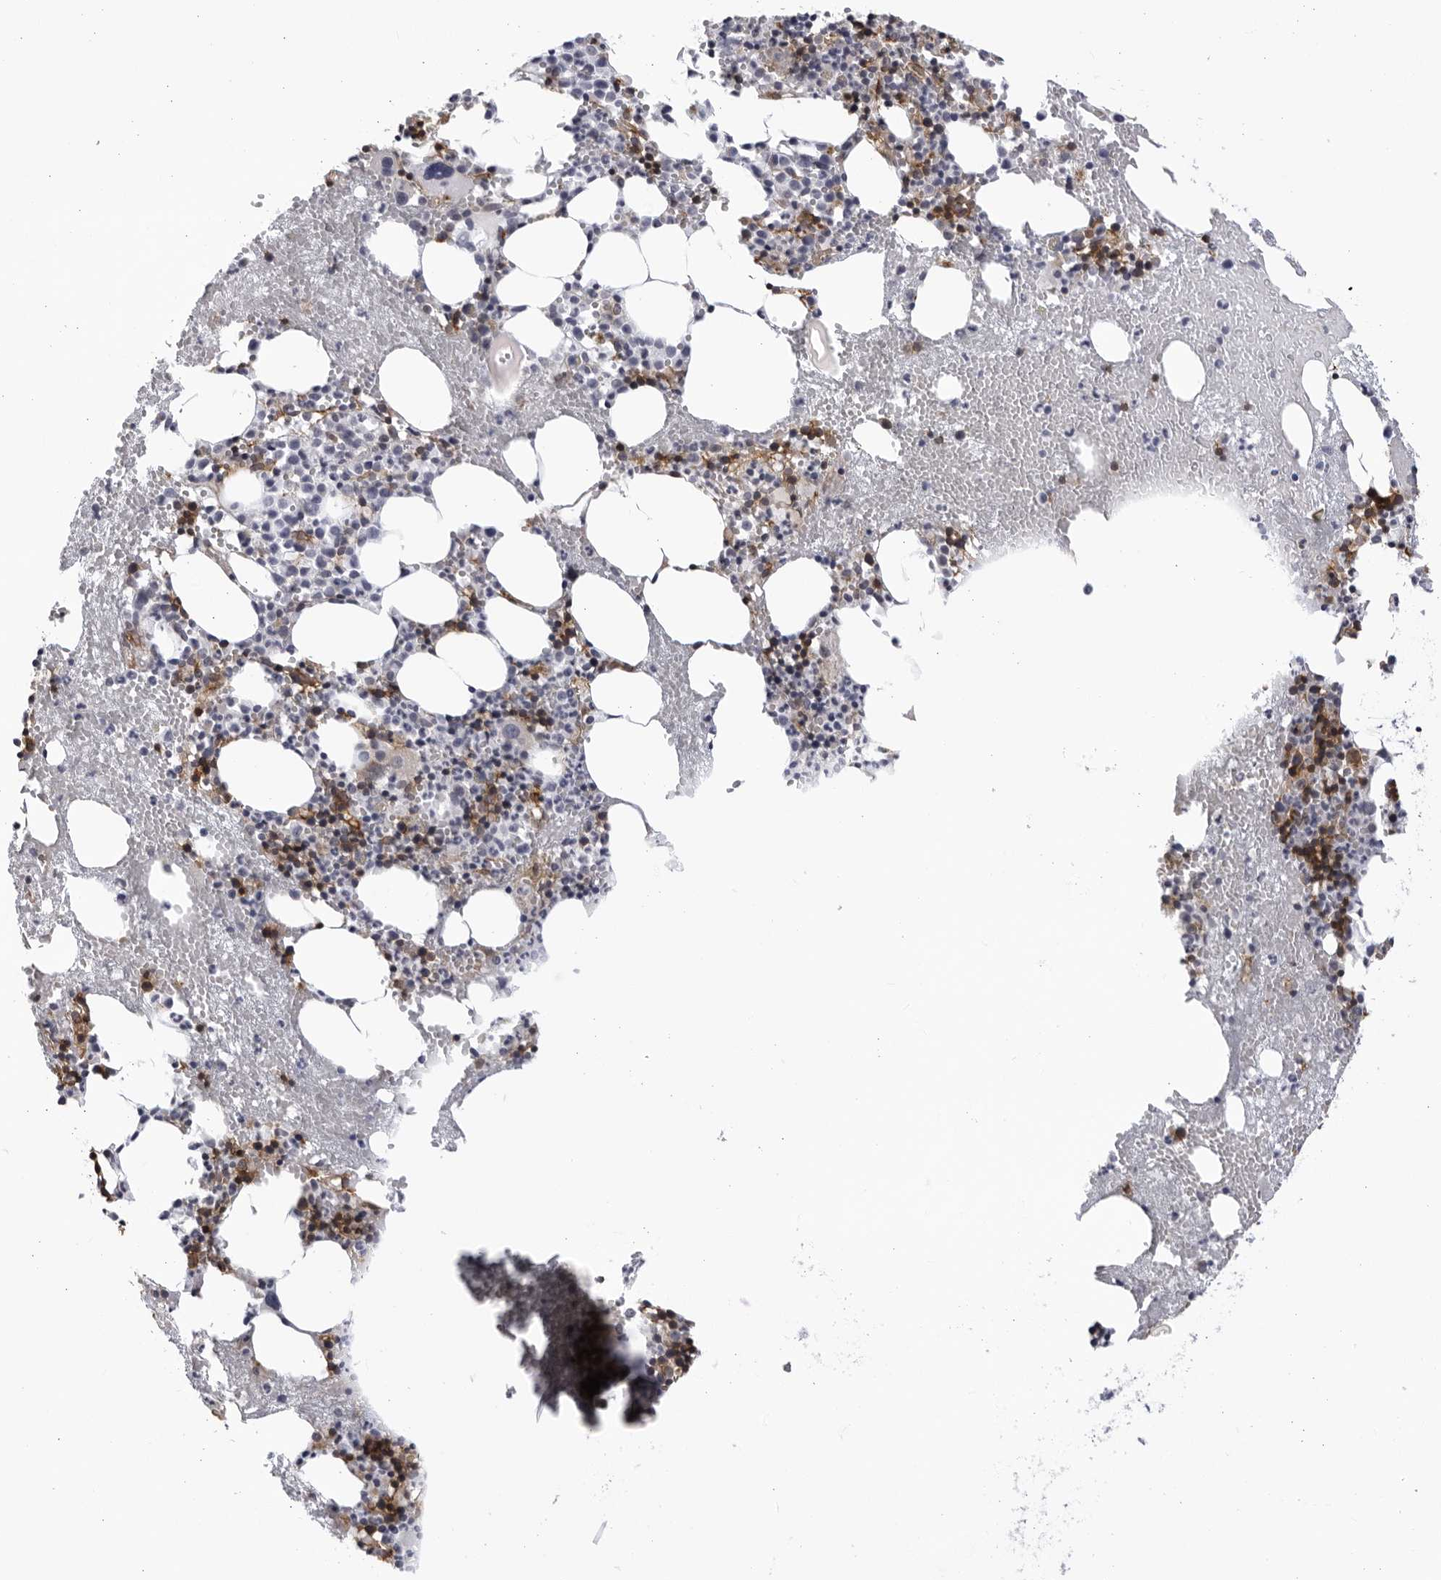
{"staining": {"intensity": "strong", "quantity": "25%-75%", "location": "cytoplasmic/membranous"}, "tissue": "bone marrow", "cell_type": "Hematopoietic cells", "image_type": "normal", "snomed": [{"axis": "morphology", "description": "Normal tissue, NOS"}, {"axis": "morphology", "description": "Inflammation, NOS"}, {"axis": "topography", "description": "Bone marrow"}], "caption": "Strong cytoplasmic/membranous positivity for a protein is identified in approximately 25%-75% of hematopoietic cells of unremarkable bone marrow using immunohistochemistry.", "gene": "BMP2K", "patient": {"sex": "female", "age": 48}}